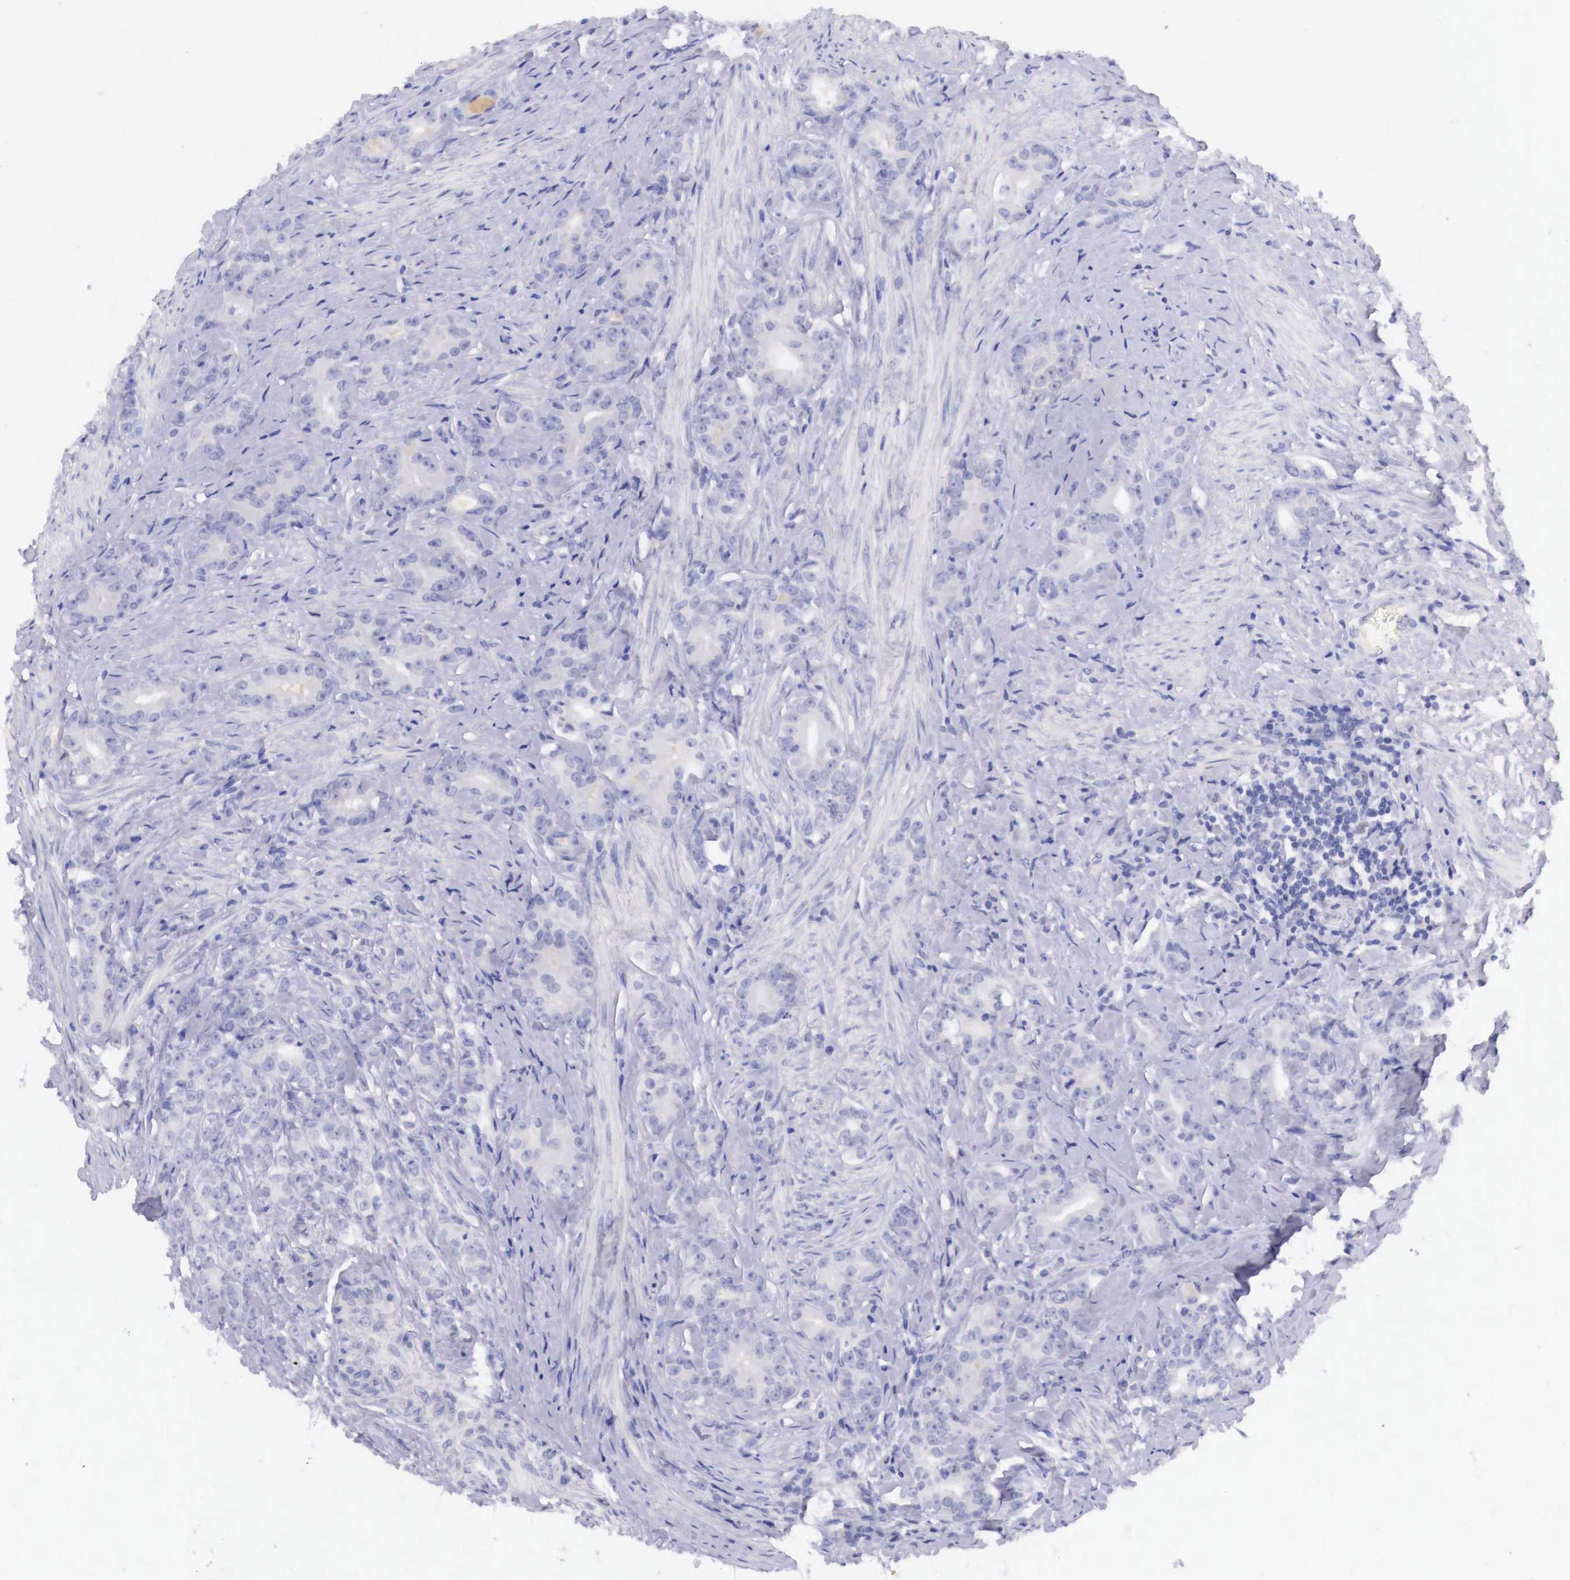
{"staining": {"intensity": "negative", "quantity": "none", "location": "none"}, "tissue": "prostate cancer", "cell_type": "Tumor cells", "image_type": "cancer", "snomed": [{"axis": "morphology", "description": "Adenocarcinoma, Medium grade"}, {"axis": "topography", "description": "Prostate"}], "caption": "DAB immunohistochemical staining of prostate cancer (medium-grade adenocarcinoma) shows no significant positivity in tumor cells.", "gene": "BCL6", "patient": {"sex": "male", "age": 59}}